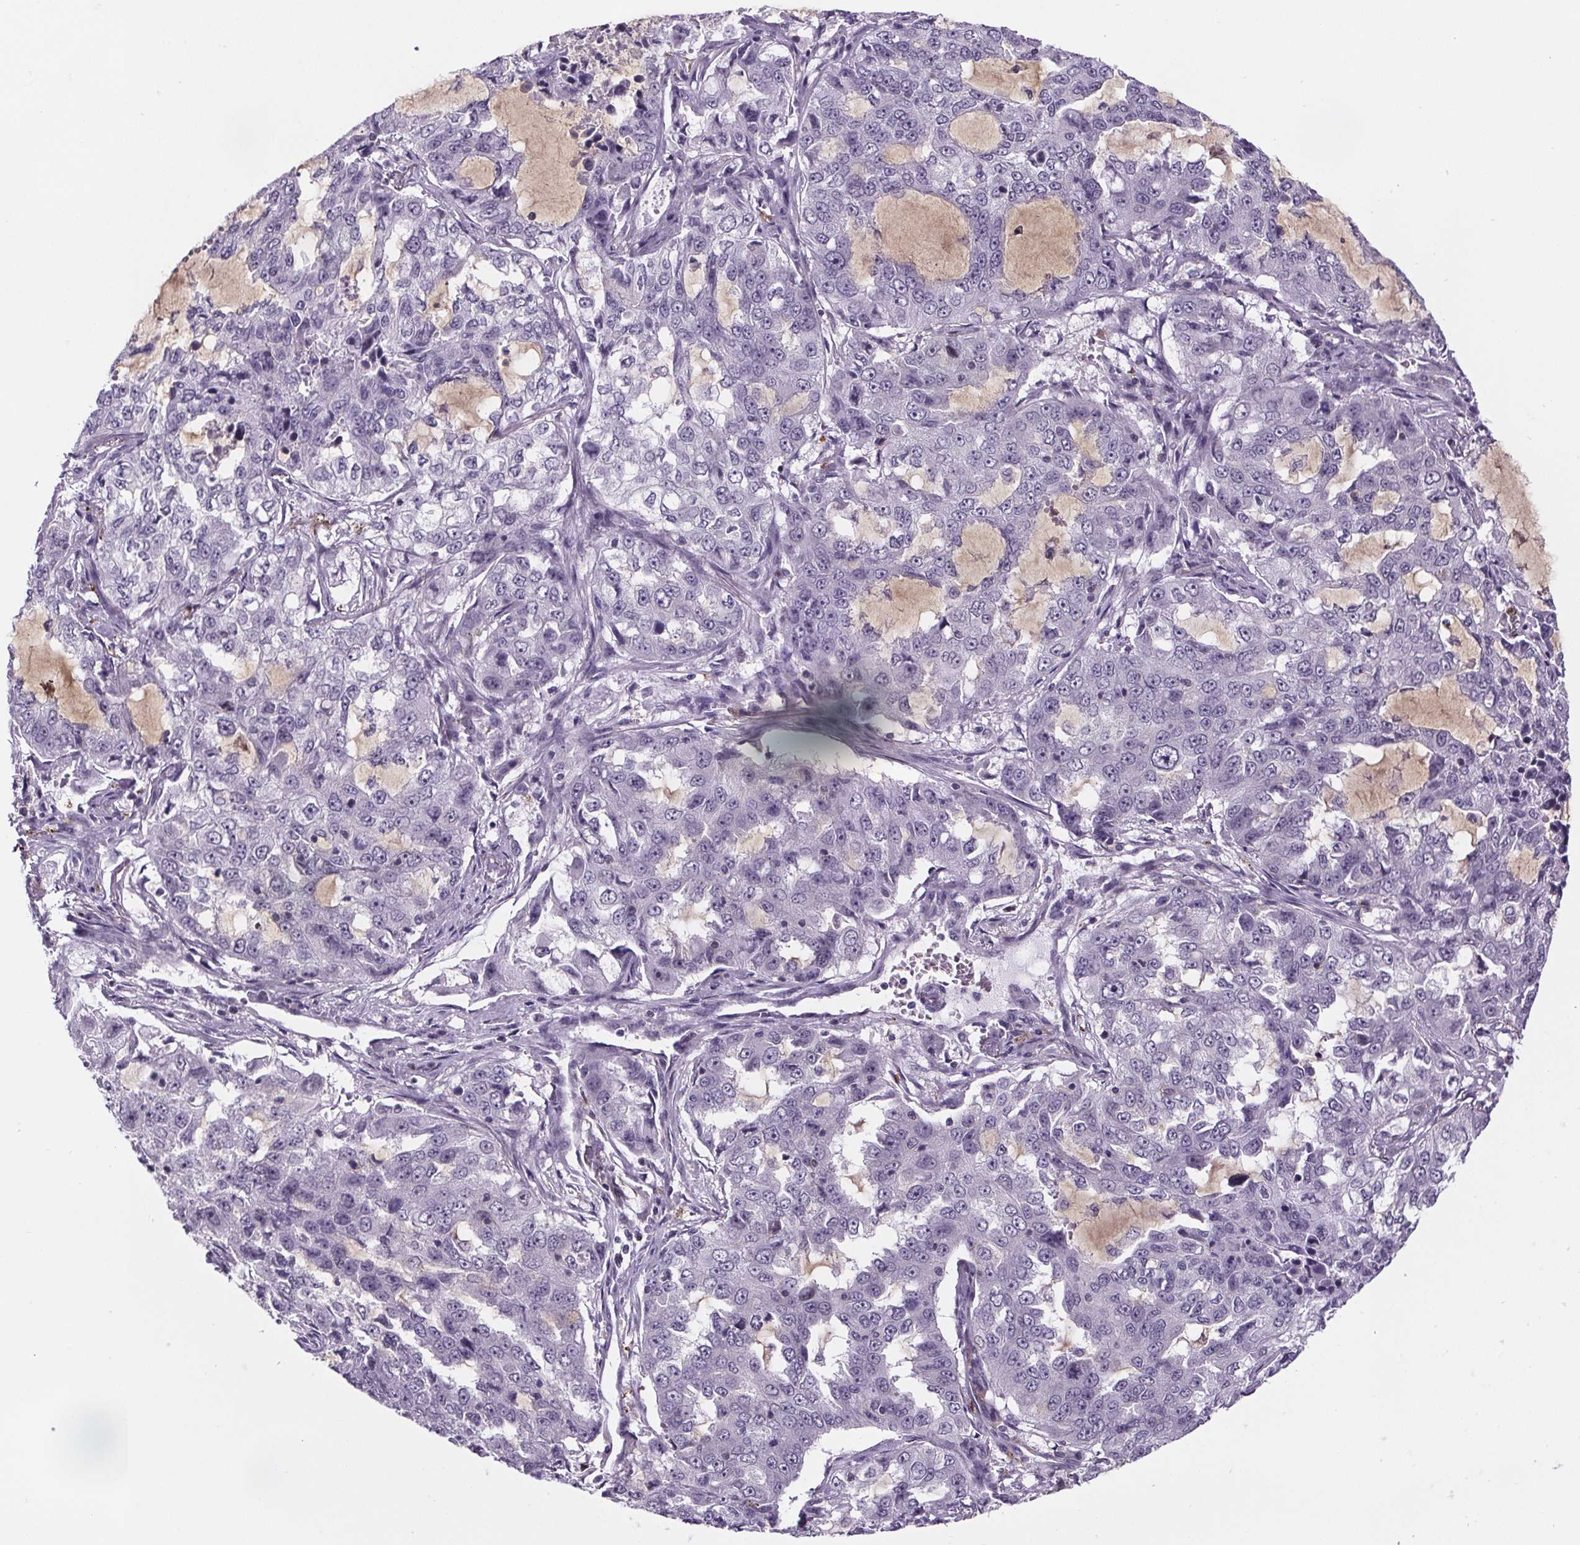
{"staining": {"intensity": "negative", "quantity": "none", "location": "none"}, "tissue": "lung cancer", "cell_type": "Tumor cells", "image_type": "cancer", "snomed": [{"axis": "morphology", "description": "Adenocarcinoma, NOS"}, {"axis": "topography", "description": "Lung"}], "caption": "IHC image of neoplastic tissue: human lung cancer (adenocarcinoma) stained with DAB displays no significant protein expression in tumor cells. Brightfield microscopy of immunohistochemistry stained with DAB (brown) and hematoxylin (blue), captured at high magnification.", "gene": "TTC12", "patient": {"sex": "female", "age": 61}}